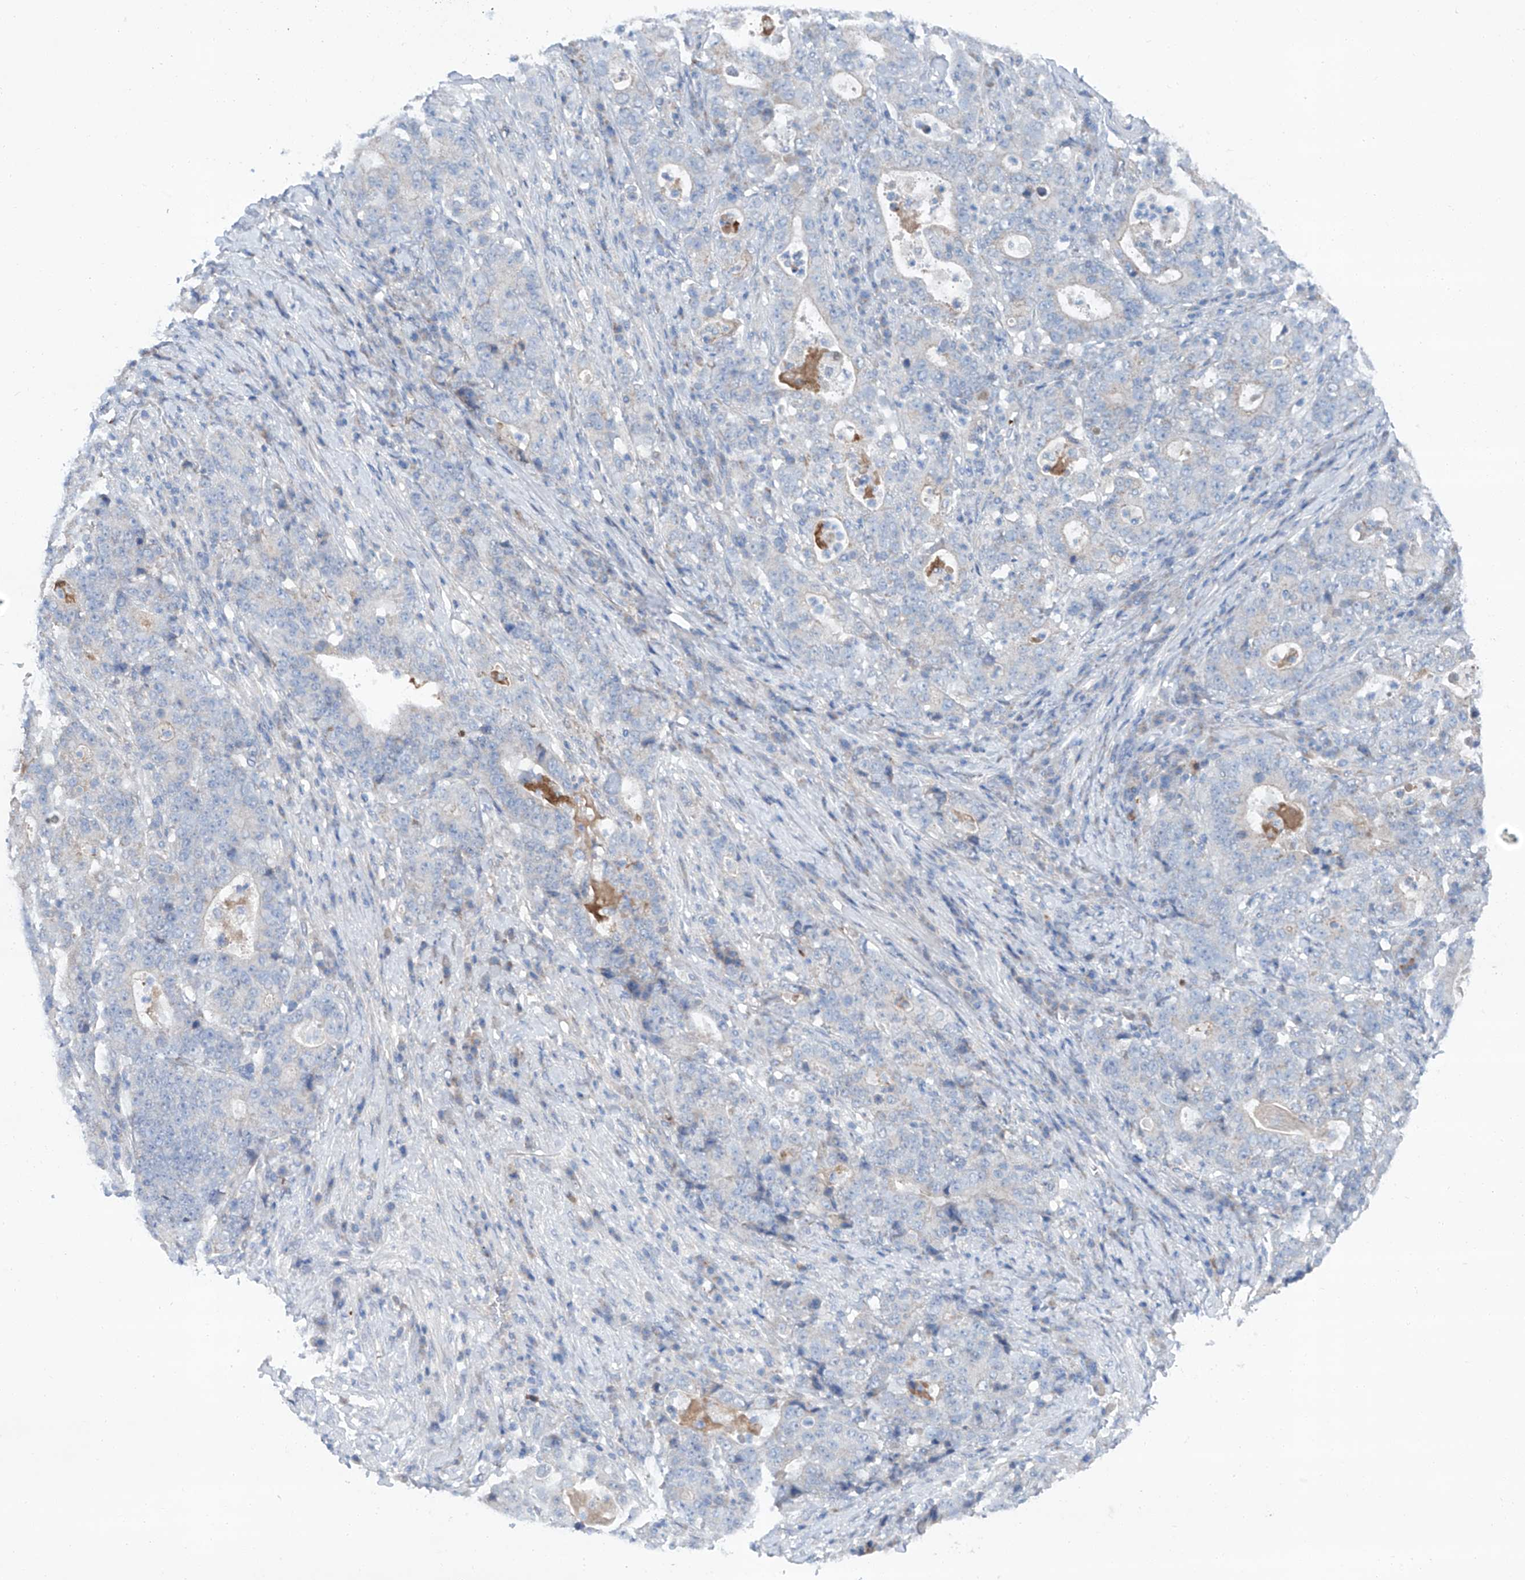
{"staining": {"intensity": "negative", "quantity": "none", "location": "none"}, "tissue": "stomach cancer", "cell_type": "Tumor cells", "image_type": "cancer", "snomed": [{"axis": "morphology", "description": "Normal tissue, NOS"}, {"axis": "morphology", "description": "Adenocarcinoma, NOS"}, {"axis": "topography", "description": "Stomach, upper"}, {"axis": "topography", "description": "Stomach"}], "caption": "This is a micrograph of IHC staining of stomach cancer (adenocarcinoma), which shows no positivity in tumor cells.", "gene": "SIX4", "patient": {"sex": "male", "age": 59}}